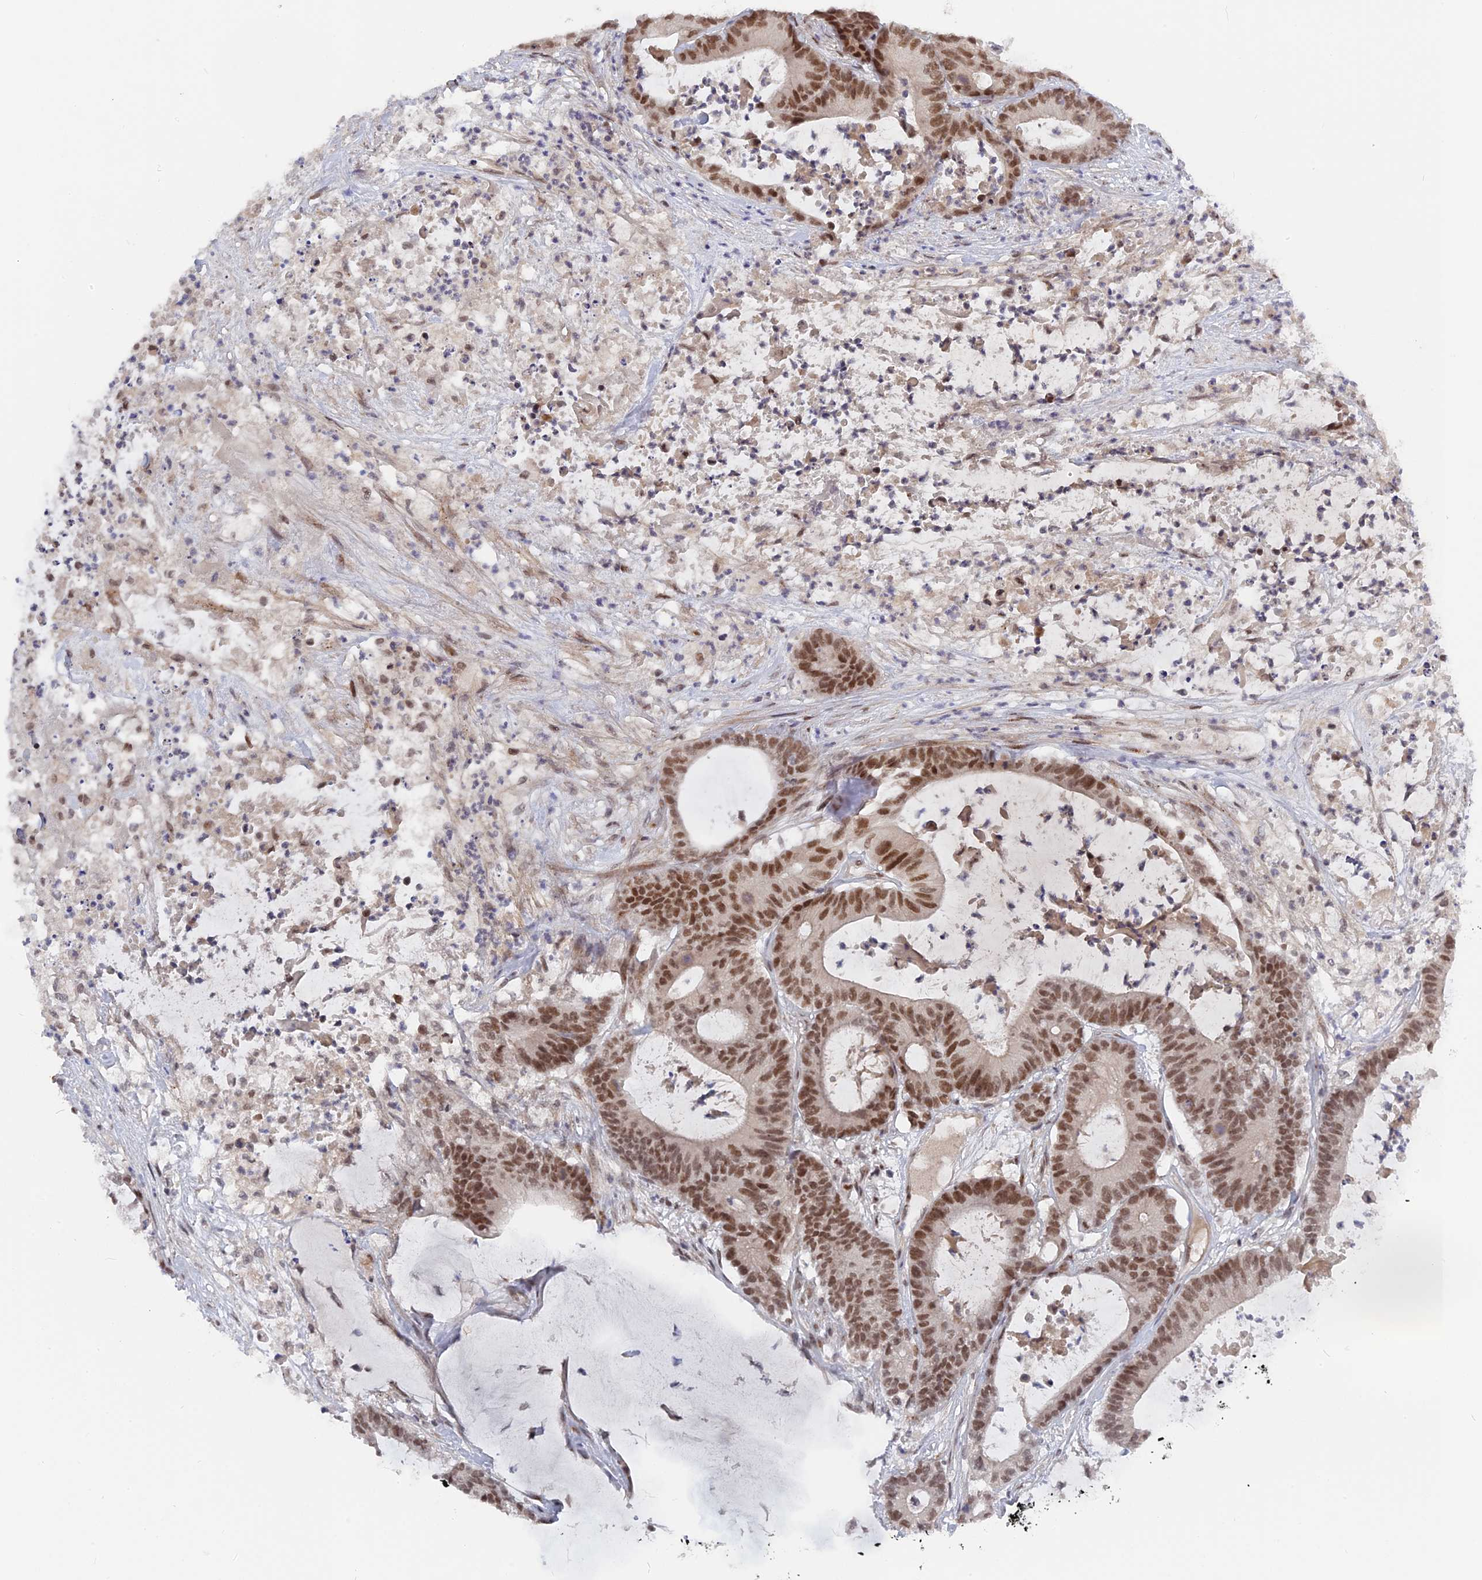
{"staining": {"intensity": "moderate", "quantity": ">75%", "location": "nuclear"}, "tissue": "colorectal cancer", "cell_type": "Tumor cells", "image_type": "cancer", "snomed": [{"axis": "morphology", "description": "Adenocarcinoma, NOS"}, {"axis": "topography", "description": "Colon"}], "caption": "Immunohistochemistry (DAB) staining of colorectal cancer displays moderate nuclear protein staining in about >75% of tumor cells.", "gene": "CCDC85A", "patient": {"sex": "female", "age": 84}}